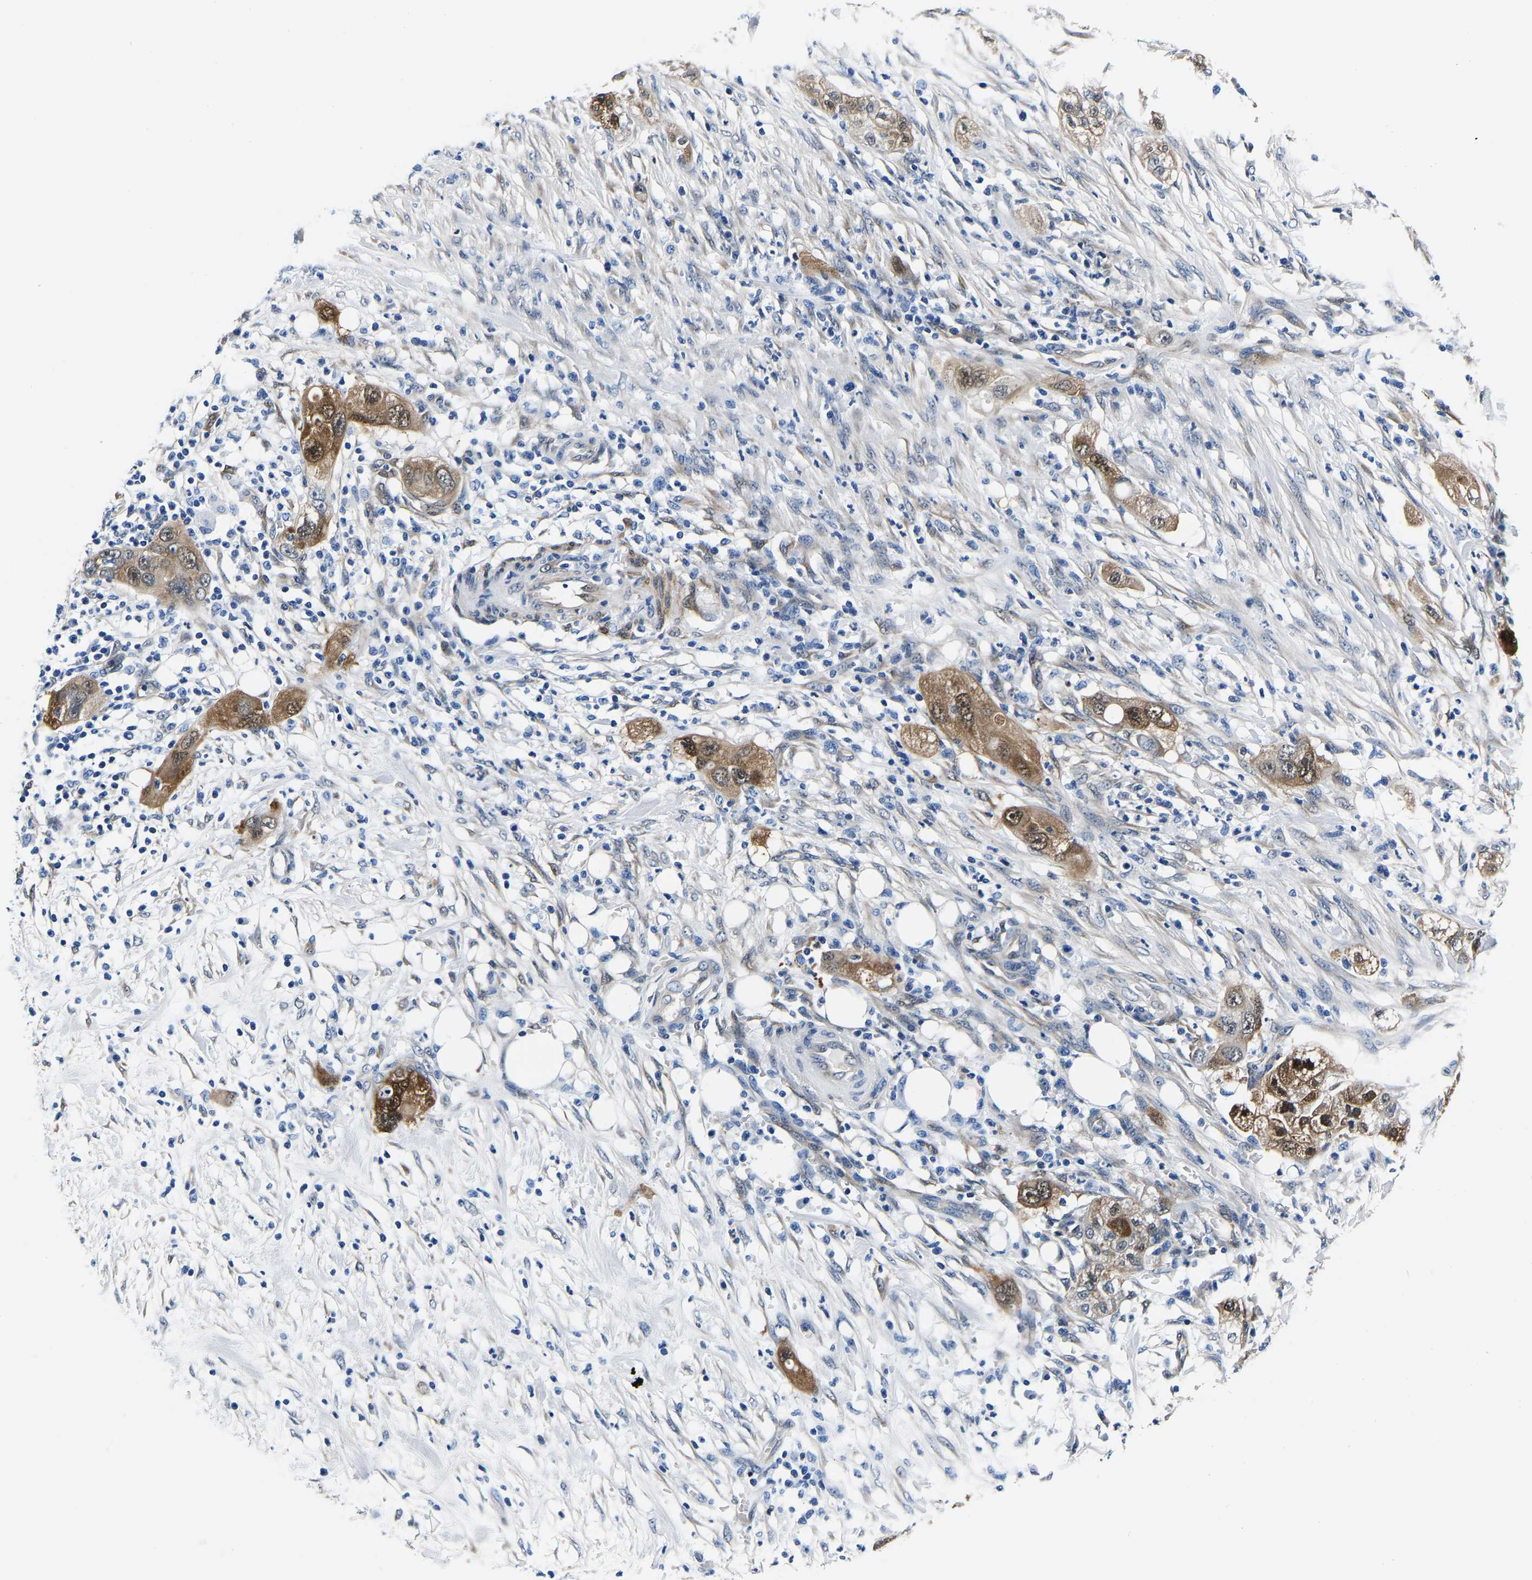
{"staining": {"intensity": "moderate", "quantity": ">75%", "location": "cytoplasmic/membranous"}, "tissue": "pancreatic cancer", "cell_type": "Tumor cells", "image_type": "cancer", "snomed": [{"axis": "morphology", "description": "Adenocarcinoma, NOS"}, {"axis": "topography", "description": "Pancreas"}], "caption": "This micrograph displays IHC staining of pancreatic cancer (adenocarcinoma), with medium moderate cytoplasmic/membranous positivity in about >75% of tumor cells.", "gene": "S100A13", "patient": {"sex": "female", "age": 78}}